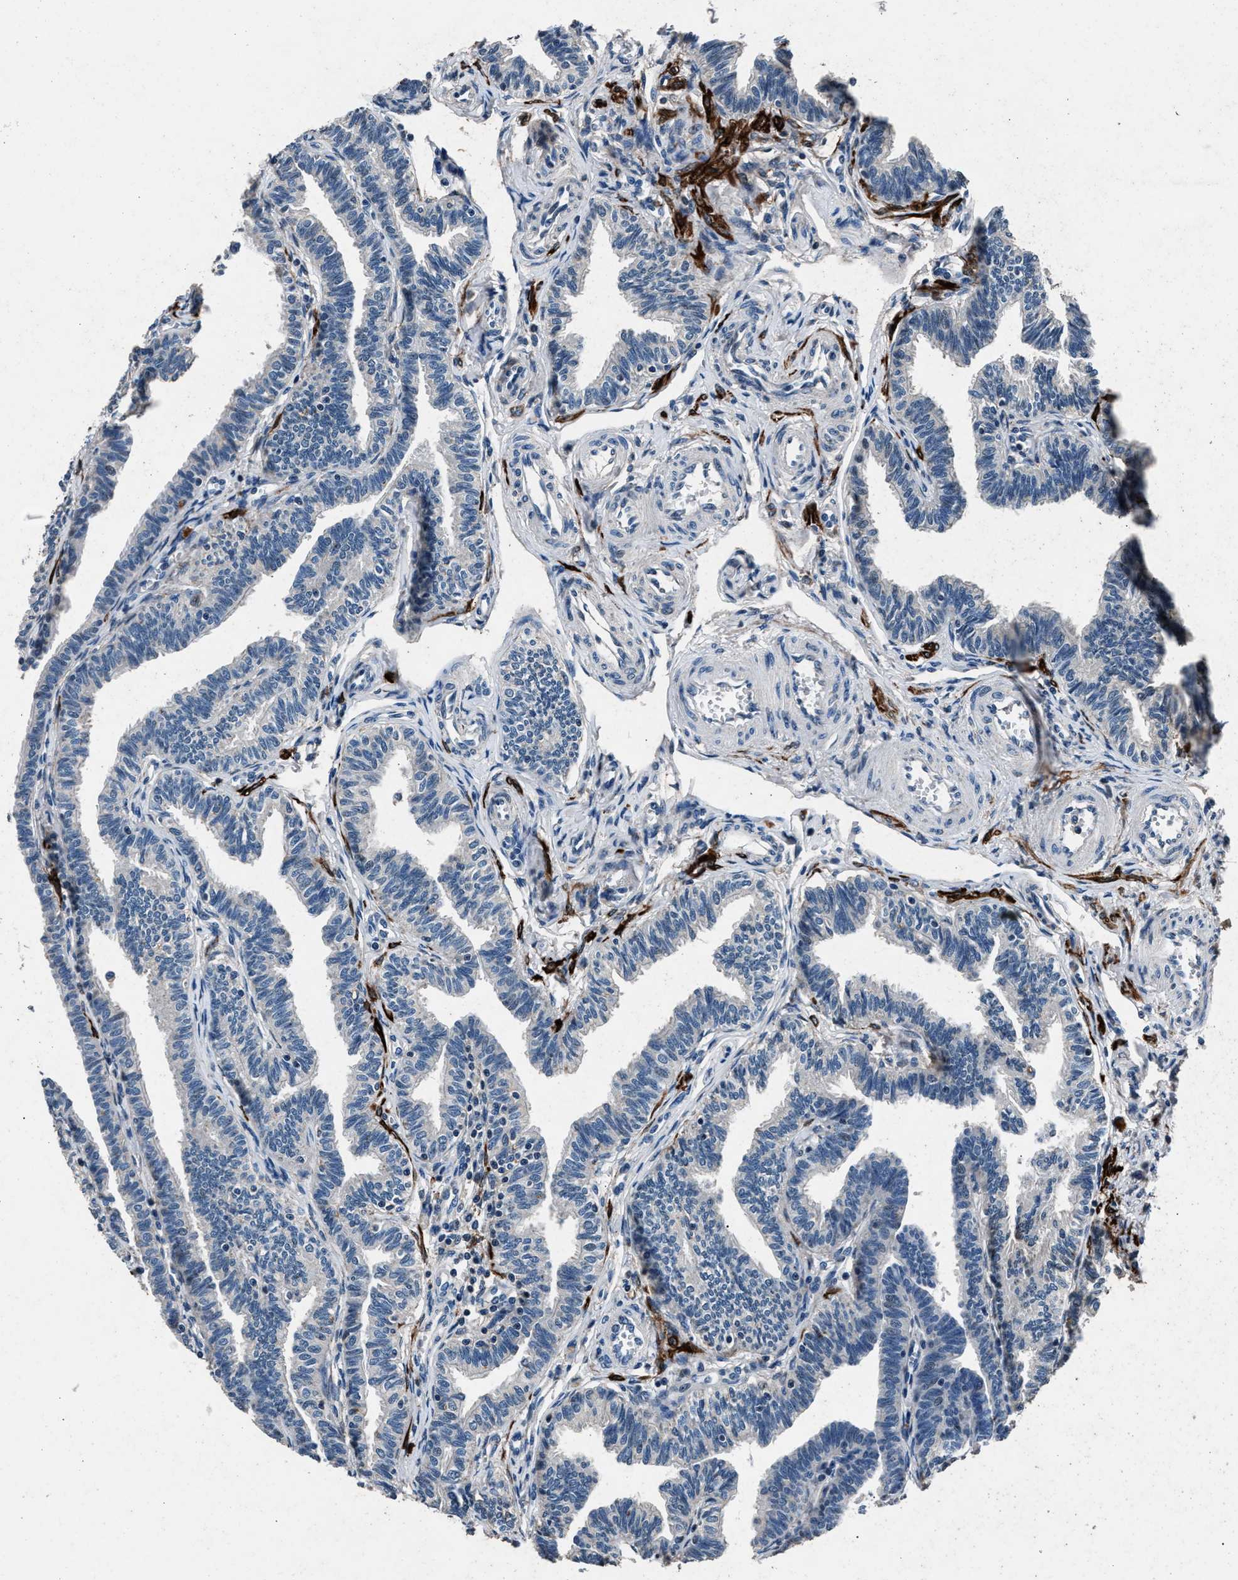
{"staining": {"intensity": "negative", "quantity": "none", "location": "none"}, "tissue": "fallopian tube", "cell_type": "Glandular cells", "image_type": "normal", "snomed": [{"axis": "morphology", "description": "Normal tissue, NOS"}, {"axis": "topography", "description": "Fallopian tube"}, {"axis": "topography", "description": "Ovary"}], "caption": "This micrograph is of normal fallopian tube stained with immunohistochemistry (IHC) to label a protein in brown with the nuclei are counter-stained blue. There is no expression in glandular cells. The staining was performed using DAB to visualize the protein expression in brown, while the nuclei were stained in blue with hematoxylin (Magnification: 20x).", "gene": "DENND6B", "patient": {"sex": "female", "age": 23}}